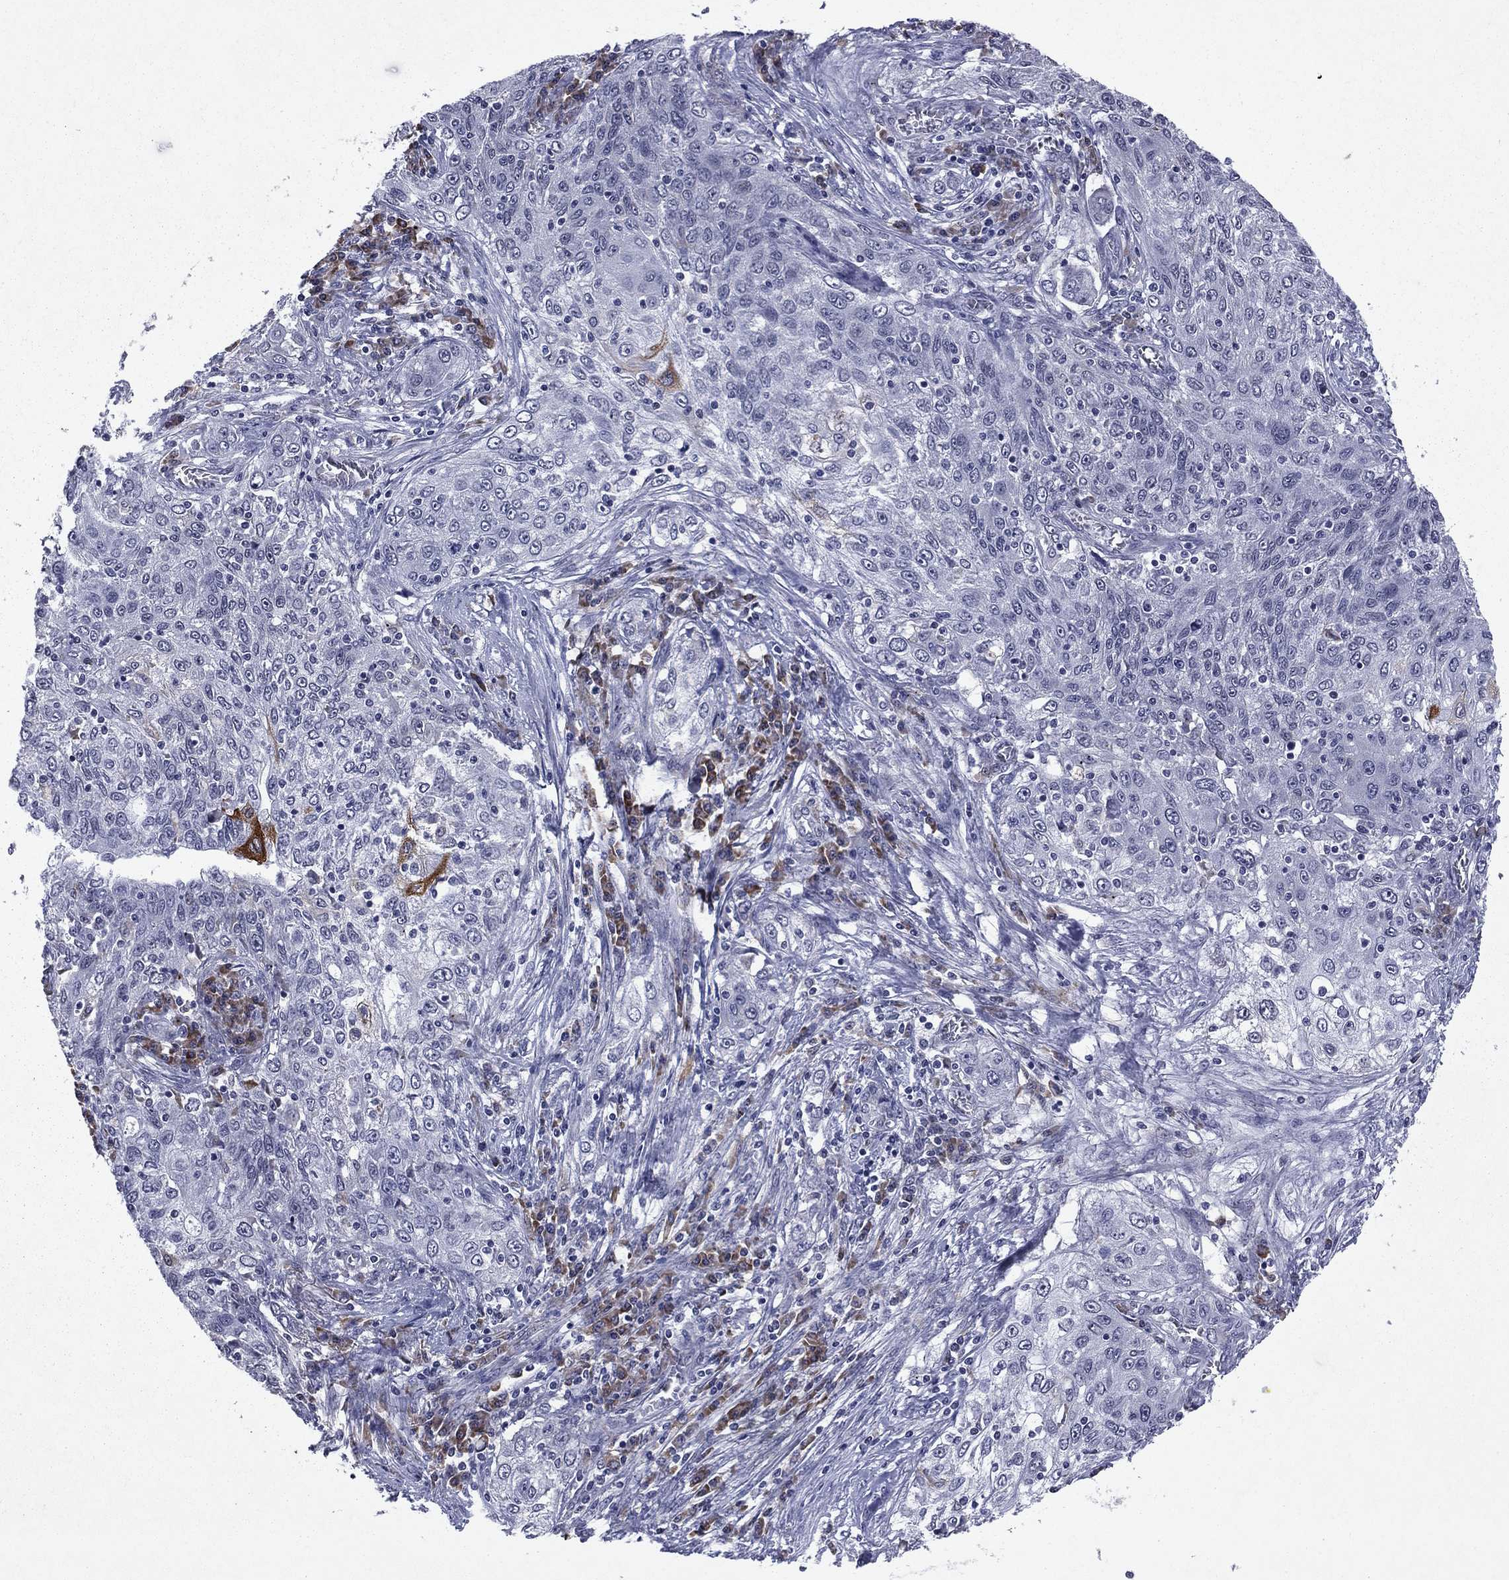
{"staining": {"intensity": "negative", "quantity": "none", "location": "none"}, "tissue": "lung cancer", "cell_type": "Tumor cells", "image_type": "cancer", "snomed": [{"axis": "morphology", "description": "Squamous cell carcinoma, NOS"}, {"axis": "topography", "description": "Lung"}], "caption": "Immunohistochemical staining of human squamous cell carcinoma (lung) demonstrates no significant staining in tumor cells.", "gene": "ECM1", "patient": {"sex": "female", "age": 69}}